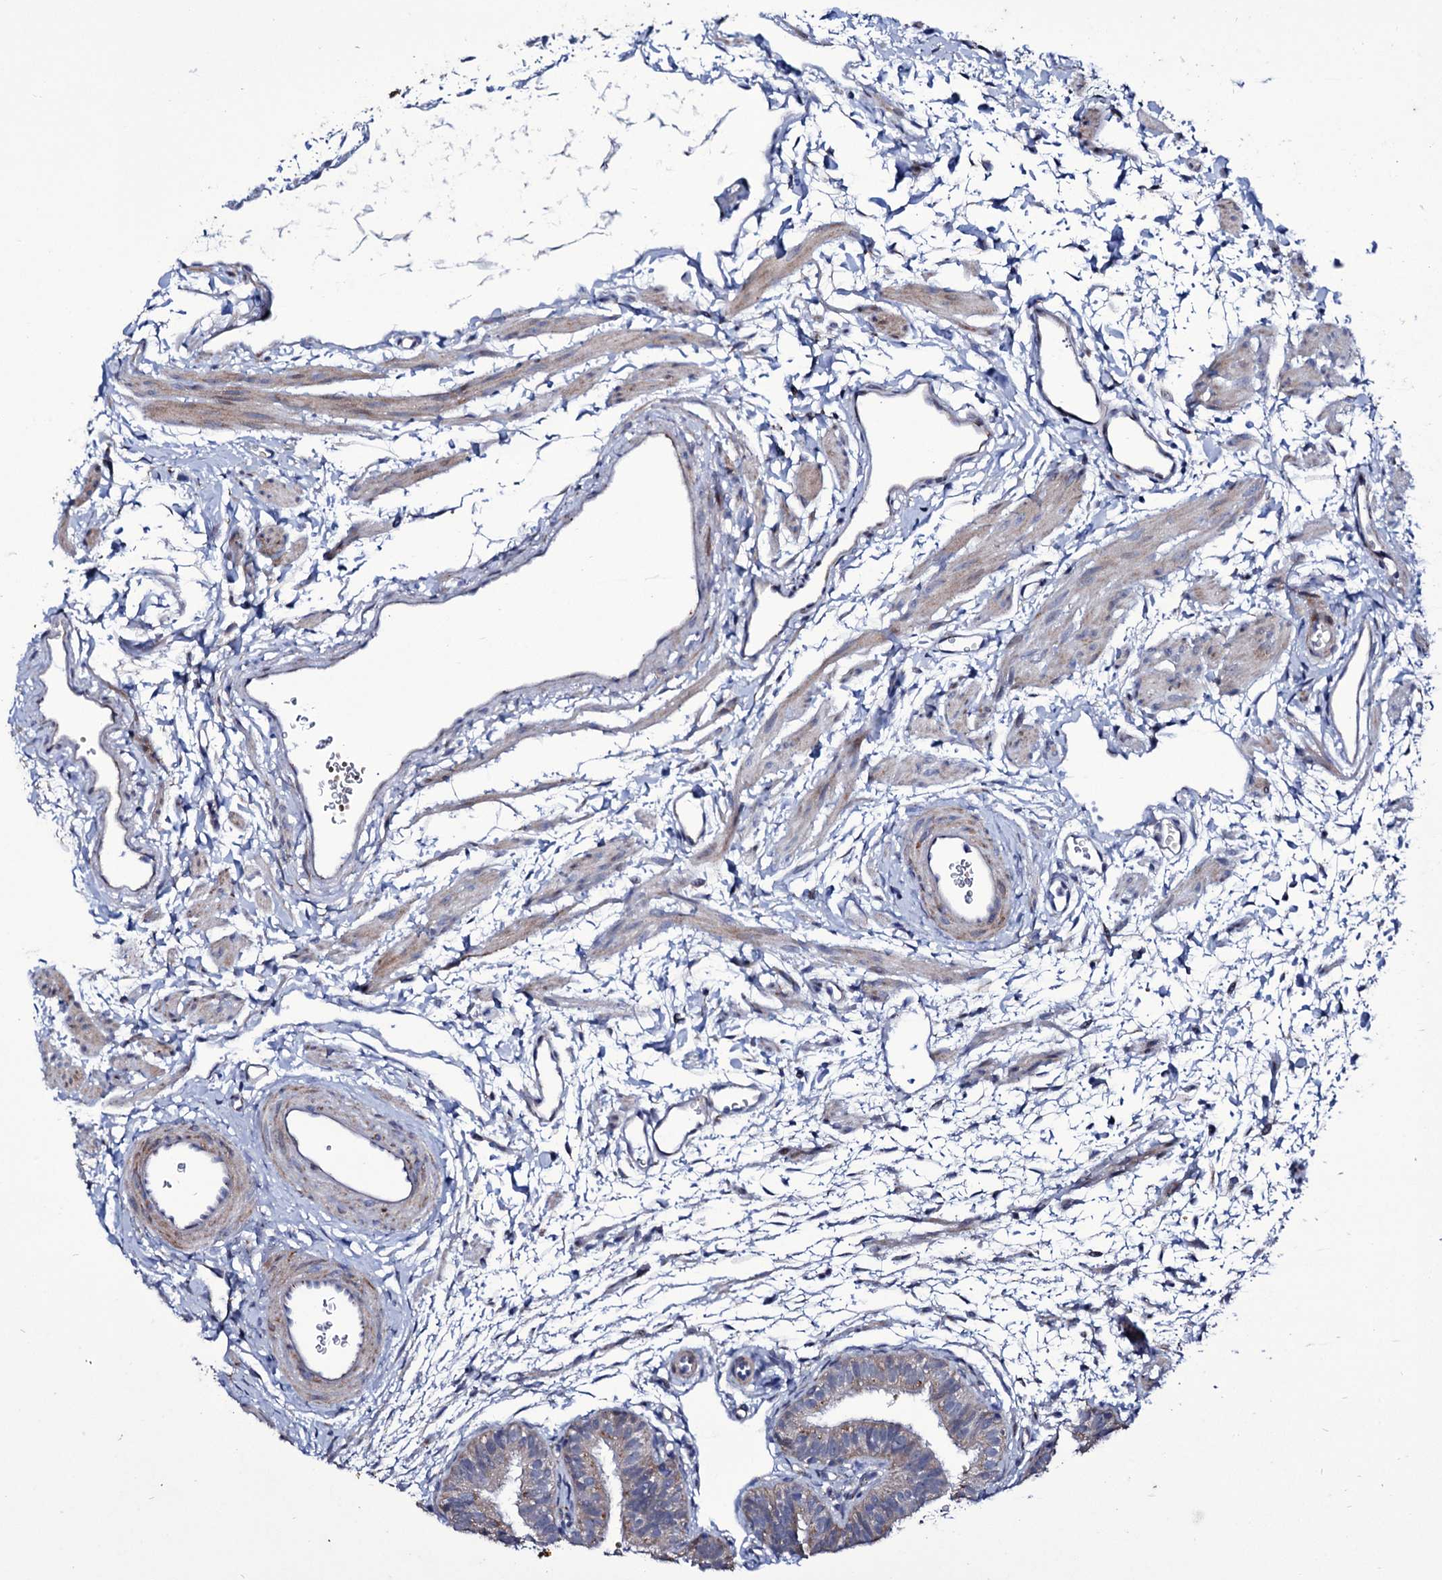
{"staining": {"intensity": "moderate", "quantity": "25%-75%", "location": "cytoplasmic/membranous"}, "tissue": "fallopian tube", "cell_type": "Glandular cells", "image_type": "normal", "snomed": [{"axis": "morphology", "description": "Normal tissue, NOS"}, {"axis": "topography", "description": "Fallopian tube"}], "caption": "The micrograph displays a brown stain indicating the presence of a protein in the cytoplasmic/membranous of glandular cells in fallopian tube. (Brightfield microscopy of DAB IHC at high magnification).", "gene": "TUBGCP5", "patient": {"sex": "female", "age": 35}}